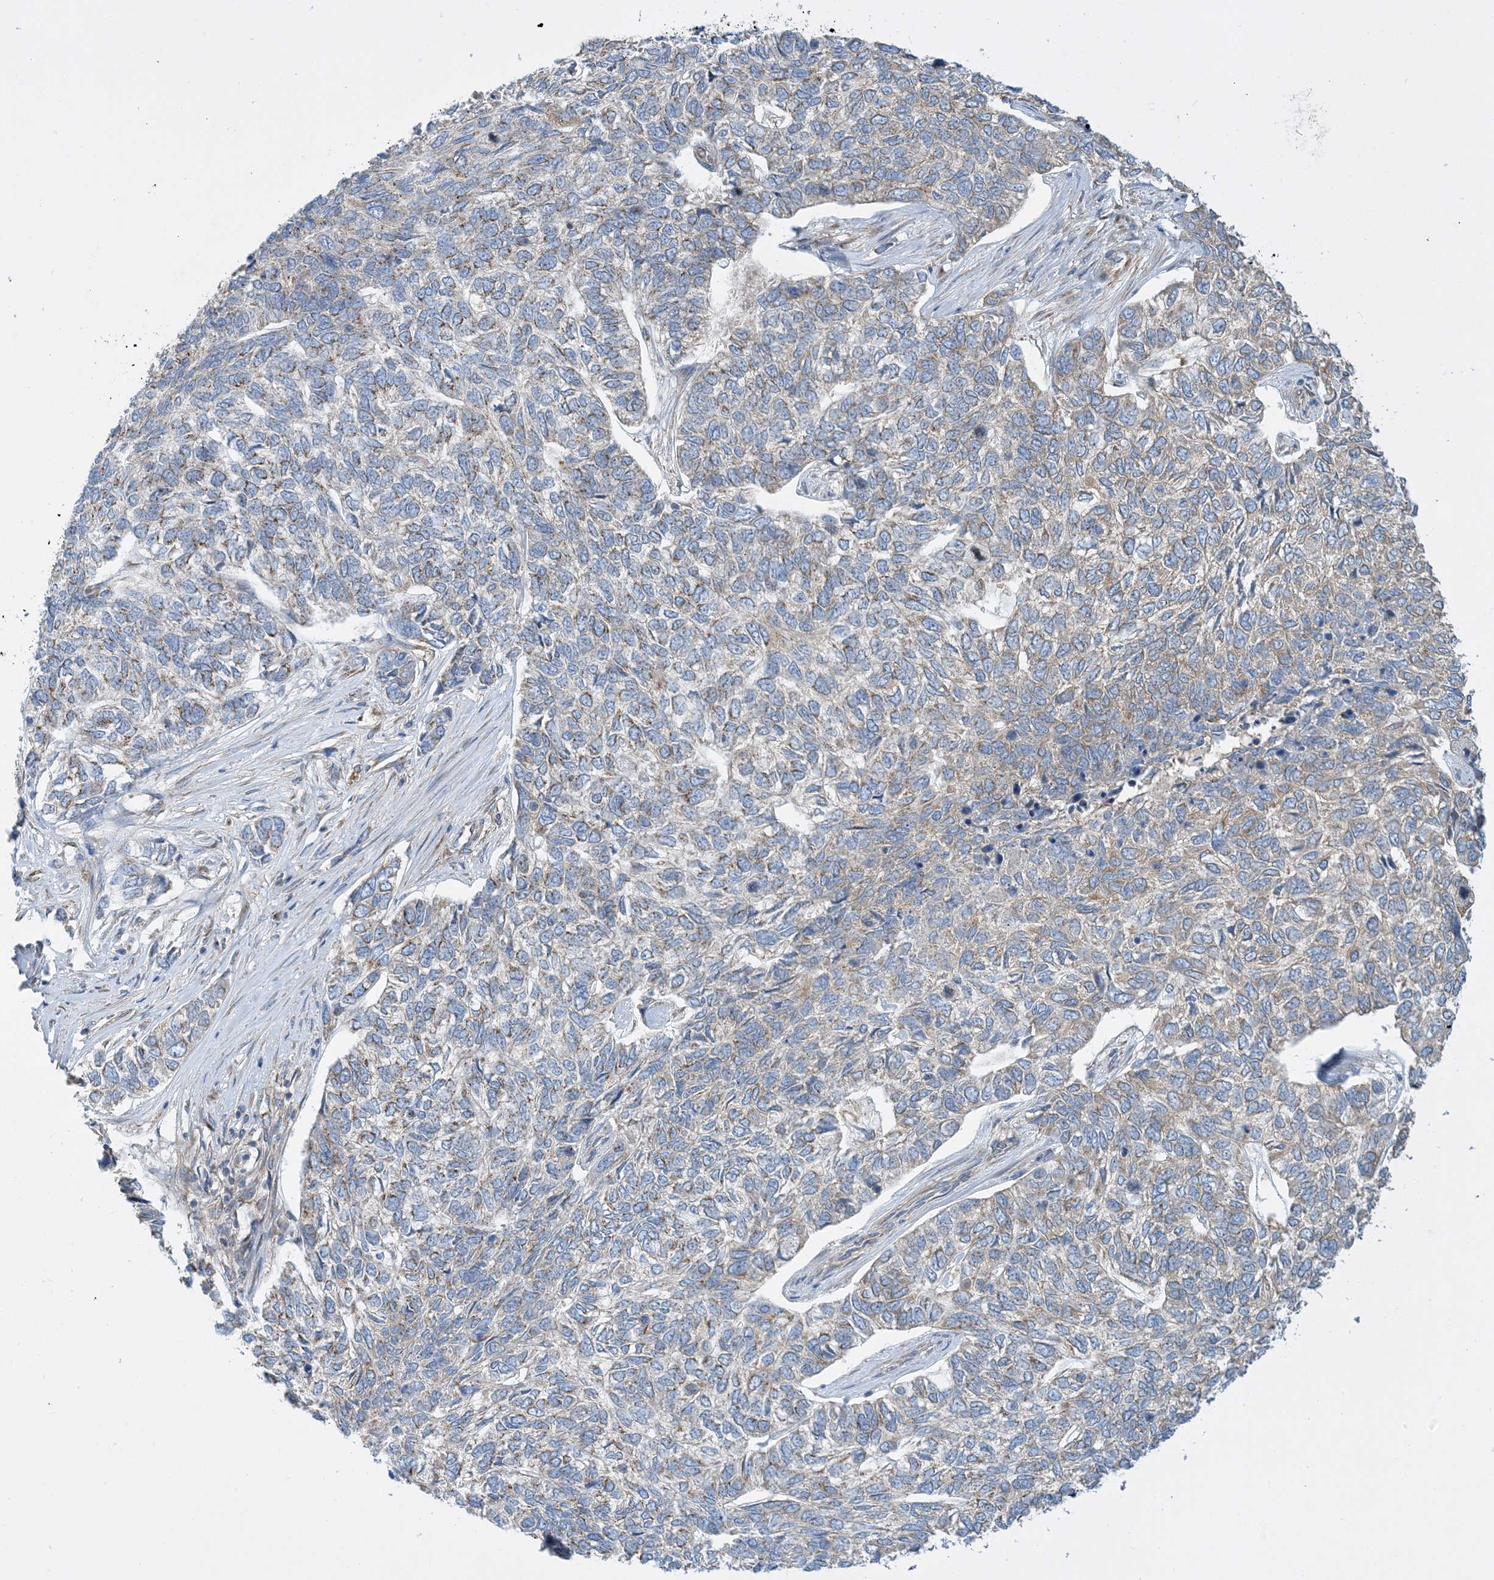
{"staining": {"intensity": "weak", "quantity": "<25%", "location": "cytoplasmic/membranous"}, "tissue": "skin cancer", "cell_type": "Tumor cells", "image_type": "cancer", "snomed": [{"axis": "morphology", "description": "Basal cell carcinoma"}, {"axis": "topography", "description": "Skin"}], "caption": "IHC of human skin basal cell carcinoma exhibits no expression in tumor cells.", "gene": "SIDT1", "patient": {"sex": "female", "age": 65}}